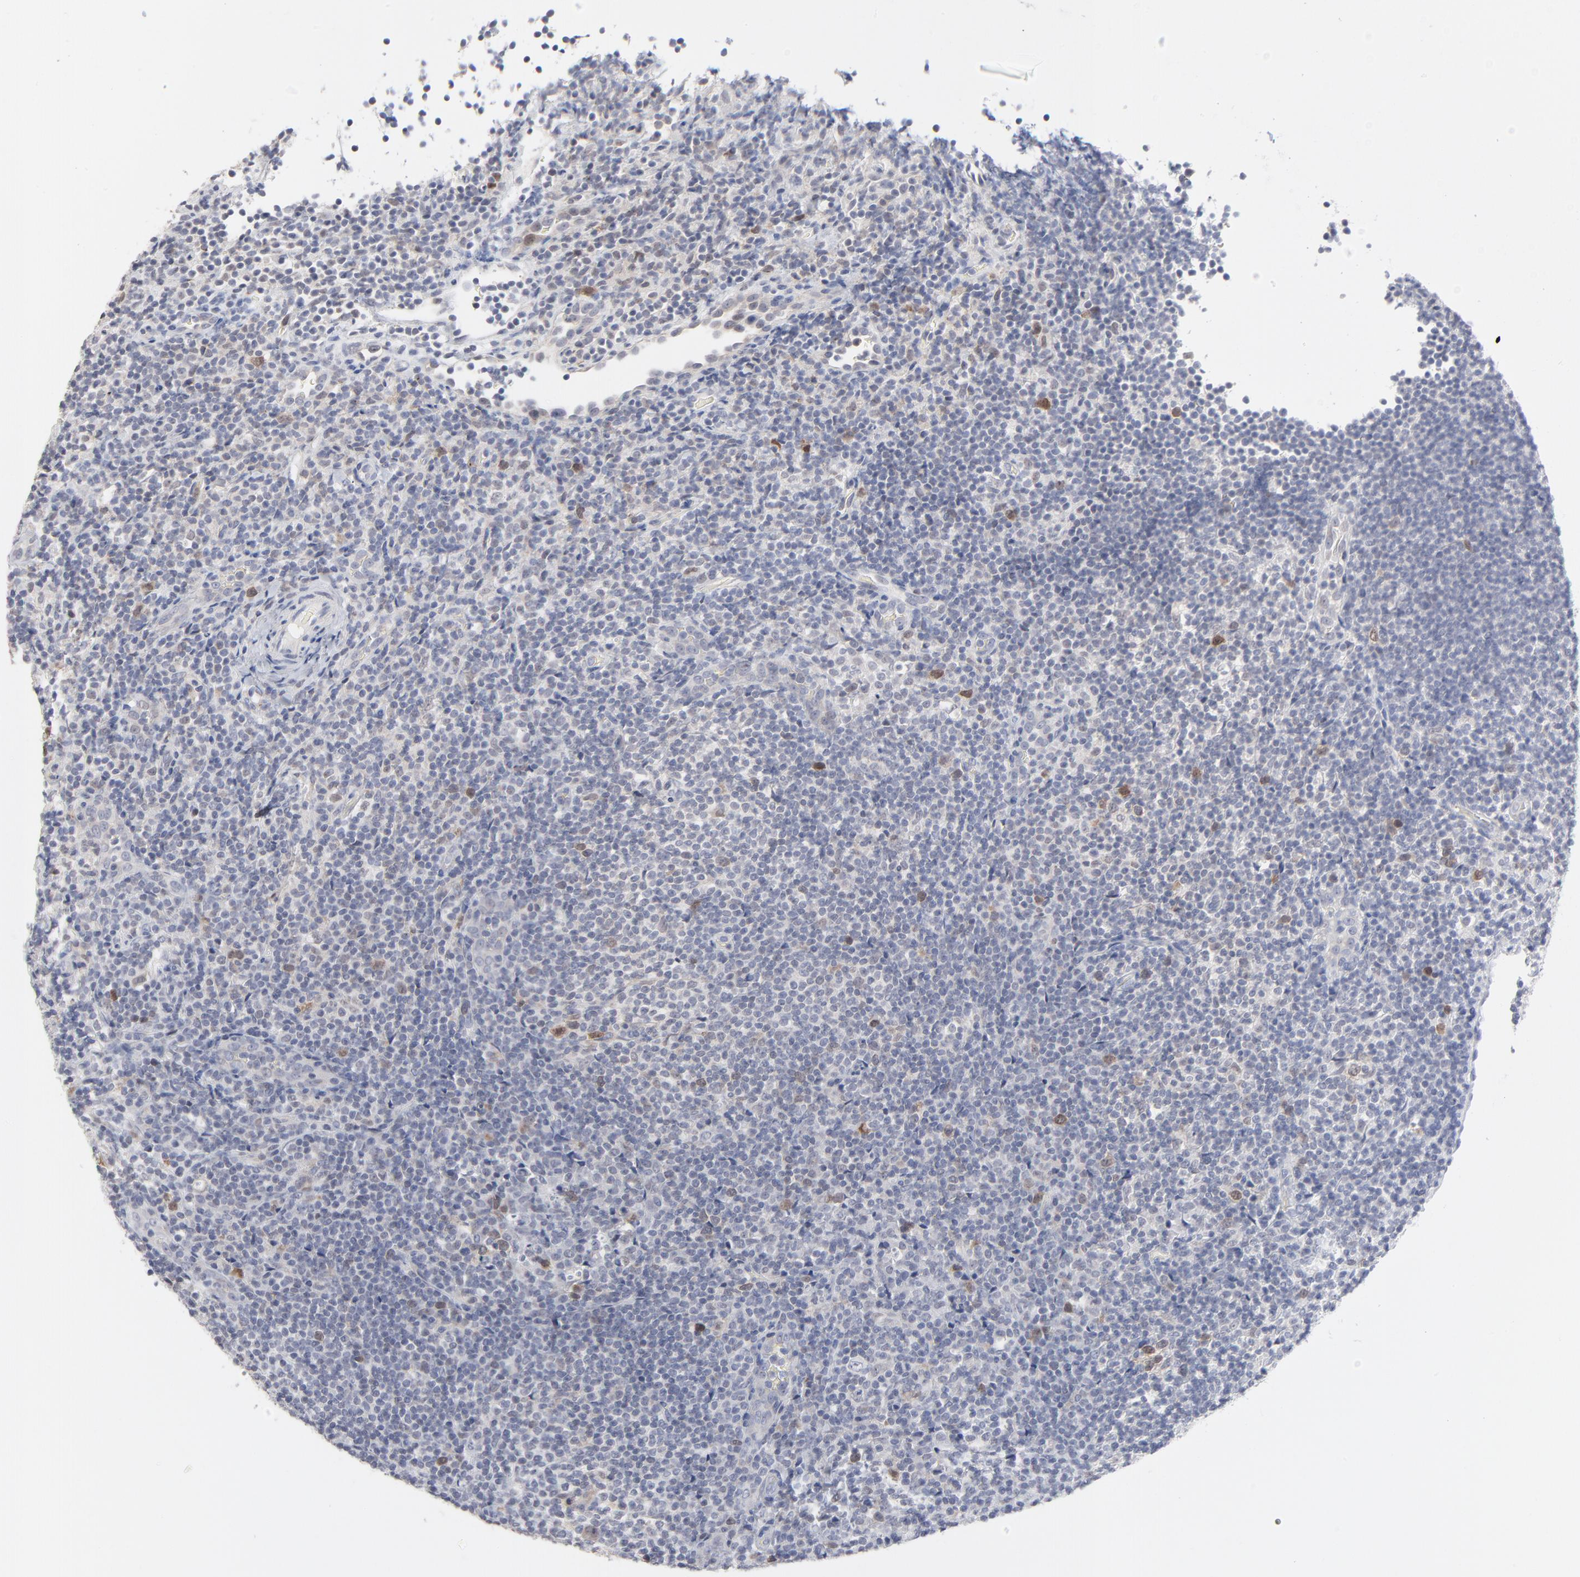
{"staining": {"intensity": "moderate", "quantity": "<25%", "location": "cytoplasmic/membranous"}, "tissue": "lymphoma", "cell_type": "Tumor cells", "image_type": "cancer", "snomed": [{"axis": "morphology", "description": "Malignant lymphoma, non-Hodgkin's type, Low grade"}, {"axis": "topography", "description": "Lymph node"}], "caption": "A micrograph of lymphoma stained for a protein demonstrates moderate cytoplasmic/membranous brown staining in tumor cells.", "gene": "AURKA", "patient": {"sex": "female", "age": 76}}